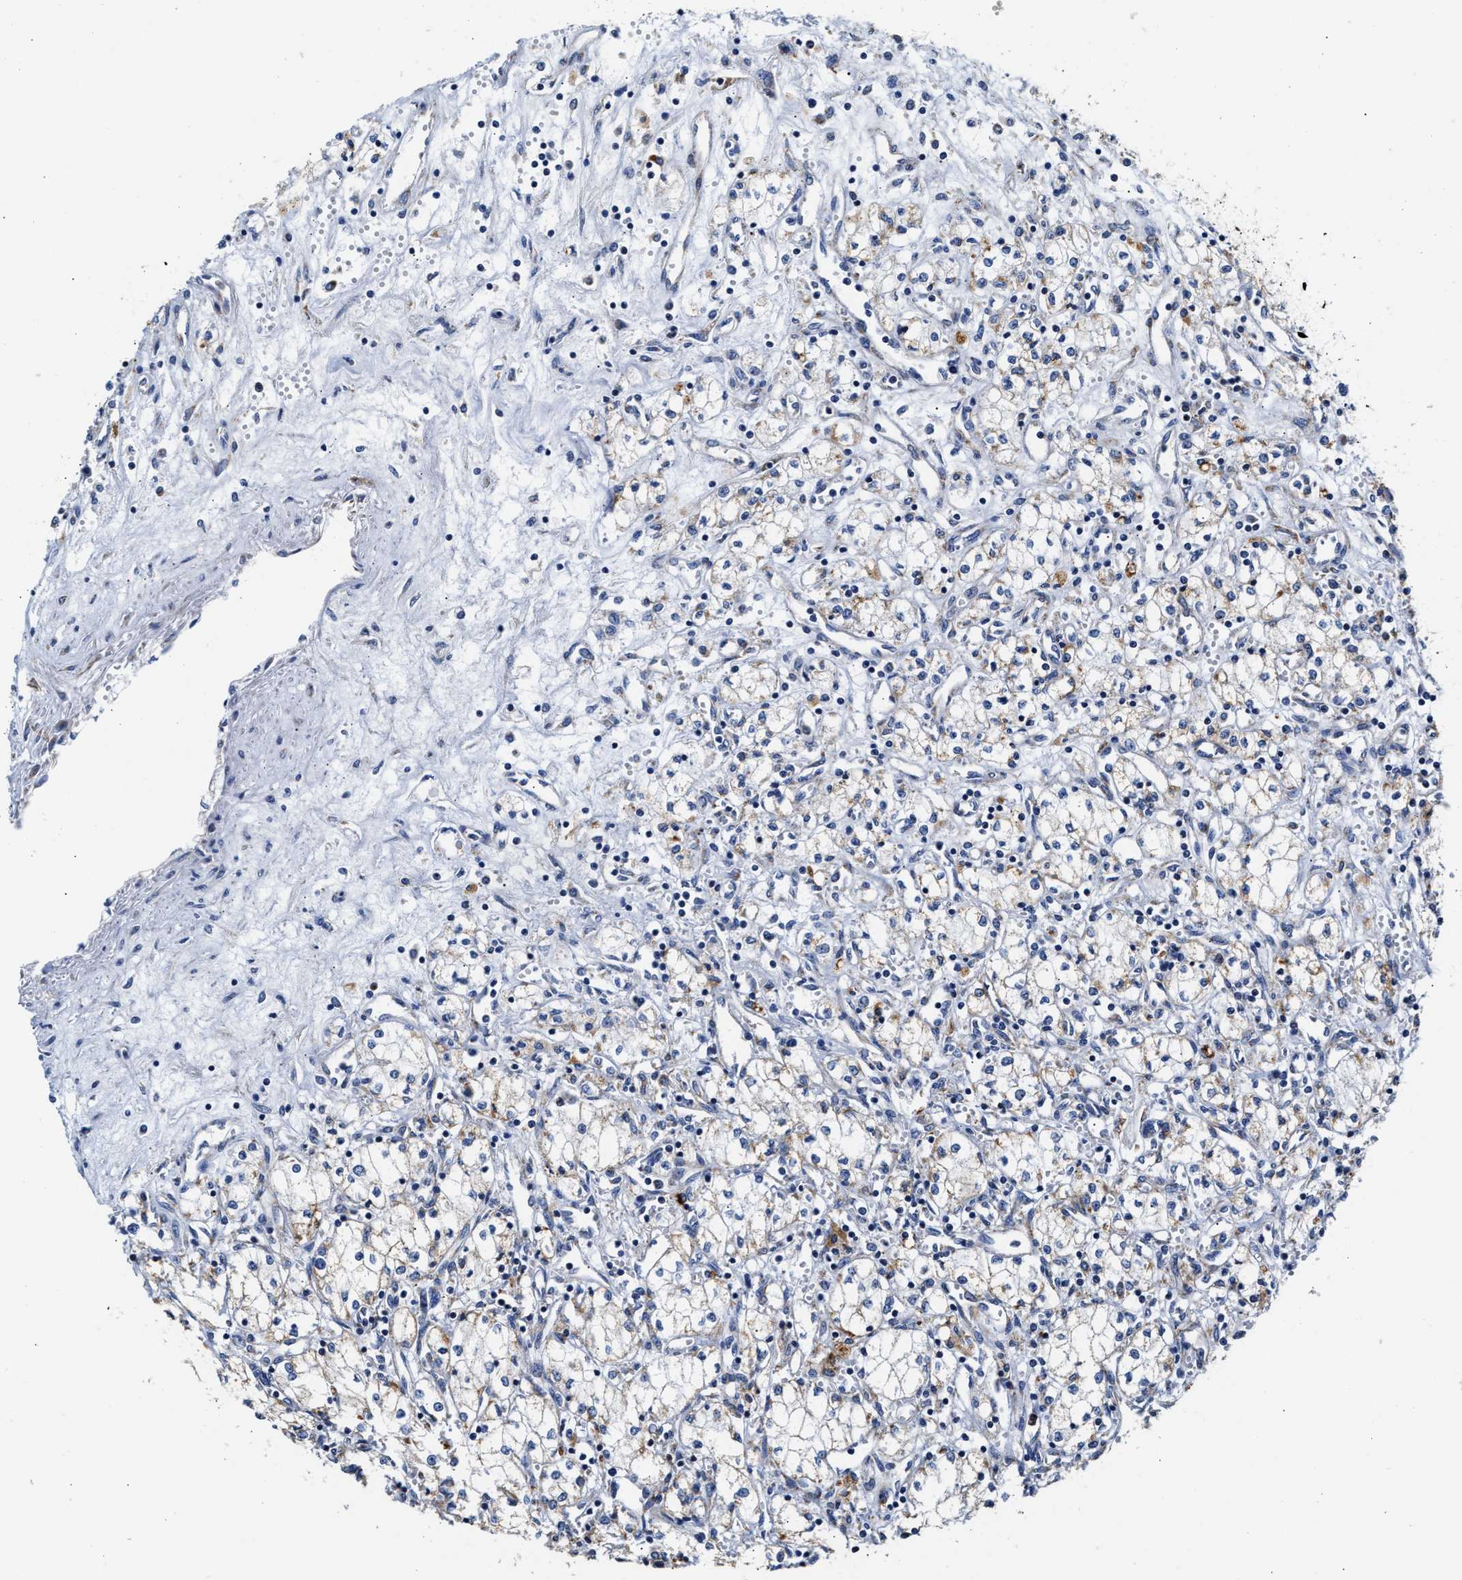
{"staining": {"intensity": "weak", "quantity": "25%-75%", "location": "cytoplasmic/membranous"}, "tissue": "renal cancer", "cell_type": "Tumor cells", "image_type": "cancer", "snomed": [{"axis": "morphology", "description": "Adenocarcinoma, NOS"}, {"axis": "topography", "description": "Kidney"}], "caption": "Immunohistochemistry (IHC) micrograph of human renal adenocarcinoma stained for a protein (brown), which shows low levels of weak cytoplasmic/membranous positivity in about 25%-75% of tumor cells.", "gene": "ACADVL", "patient": {"sex": "male", "age": 59}}